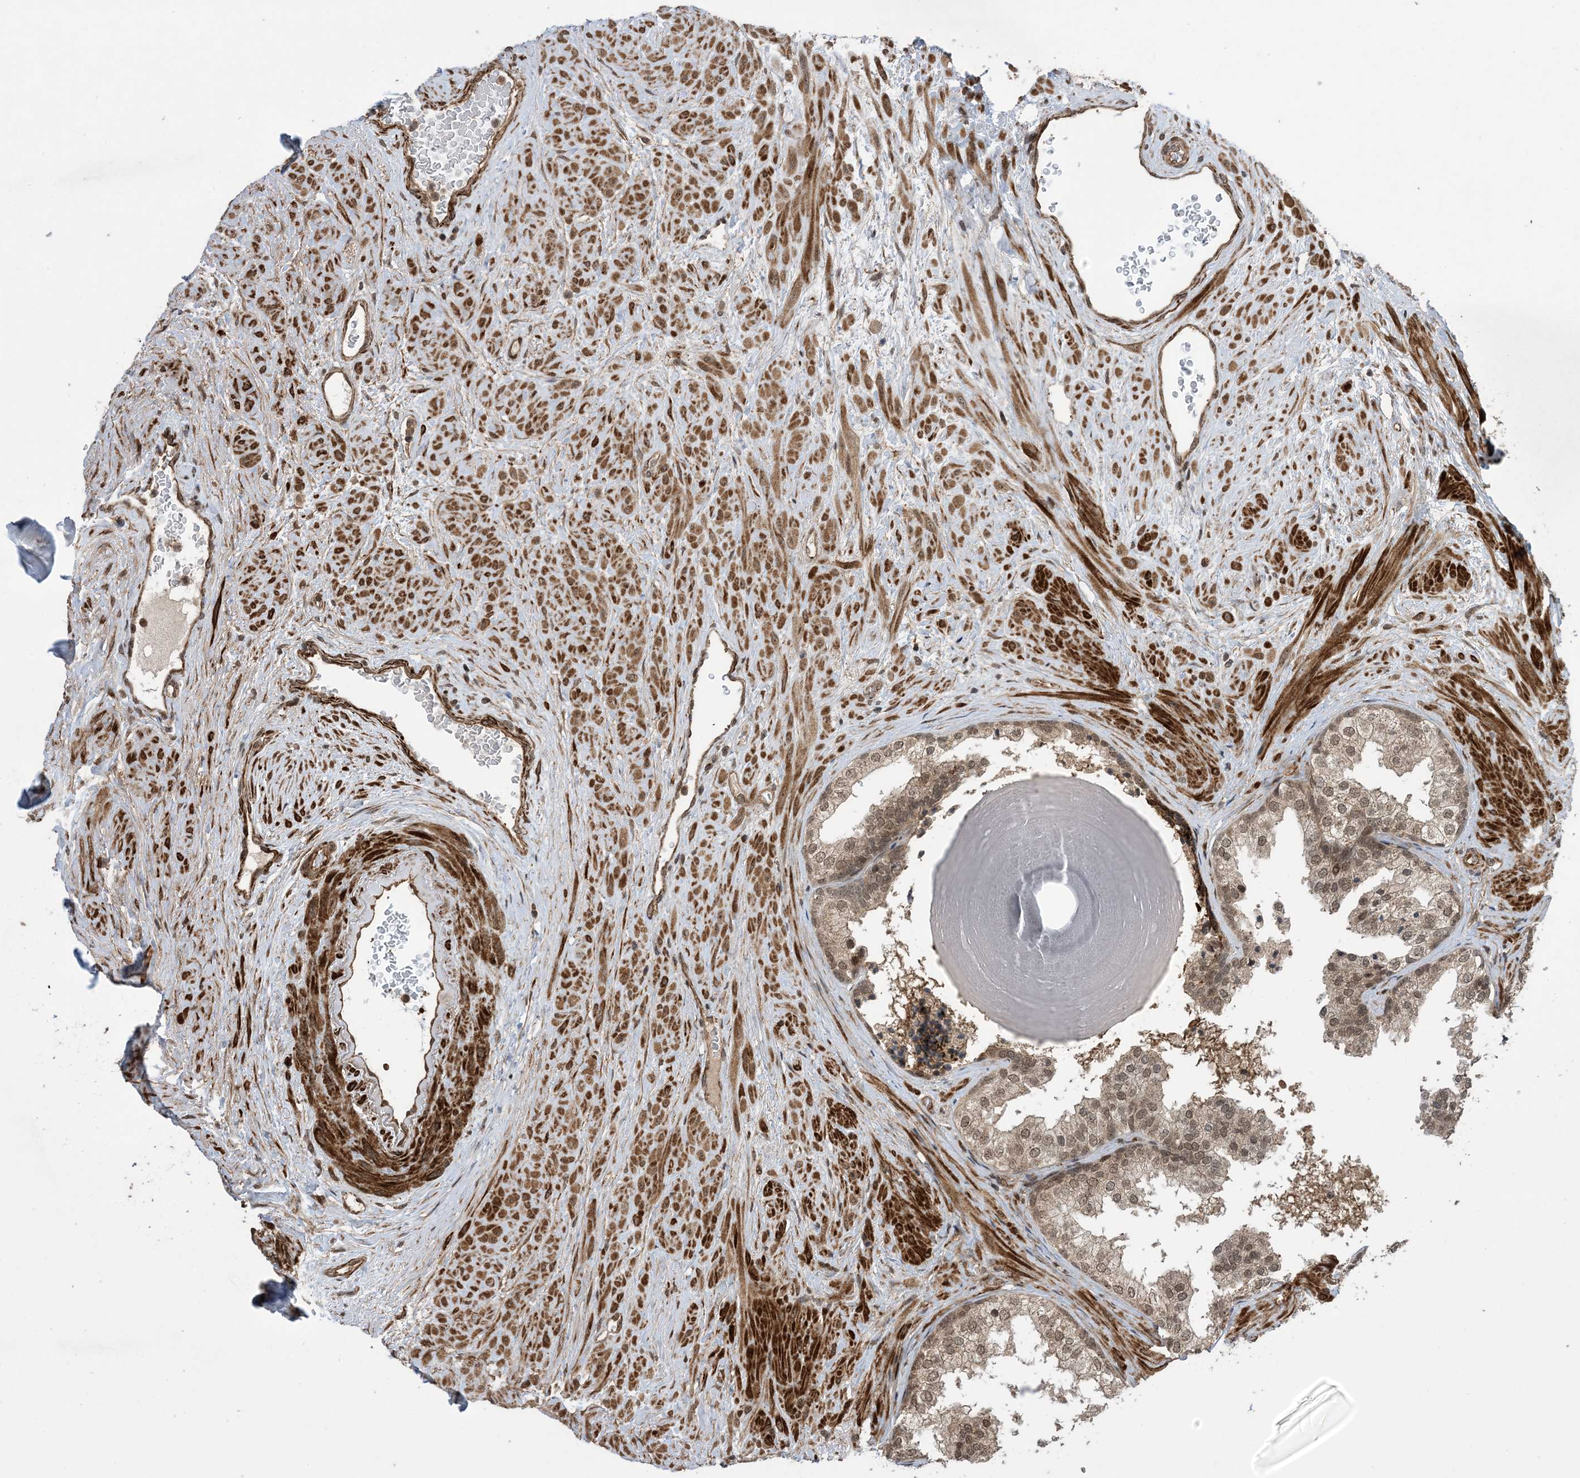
{"staining": {"intensity": "moderate", "quantity": ">75%", "location": "cytoplasmic/membranous,nuclear"}, "tissue": "prostate", "cell_type": "Glandular cells", "image_type": "normal", "snomed": [{"axis": "morphology", "description": "Normal tissue, NOS"}, {"axis": "topography", "description": "Prostate"}], "caption": "IHC (DAB) staining of unremarkable human prostate reveals moderate cytoplasmic/membranous,nuclear protein positivity in approximately >75% of glandular cells. (DAB (3,3'-diaminobenzidine) IHC with brightfield microscopy, high magnification).", "gene": "ZNF511", "patient": {"sex": "male", "age": 48}}